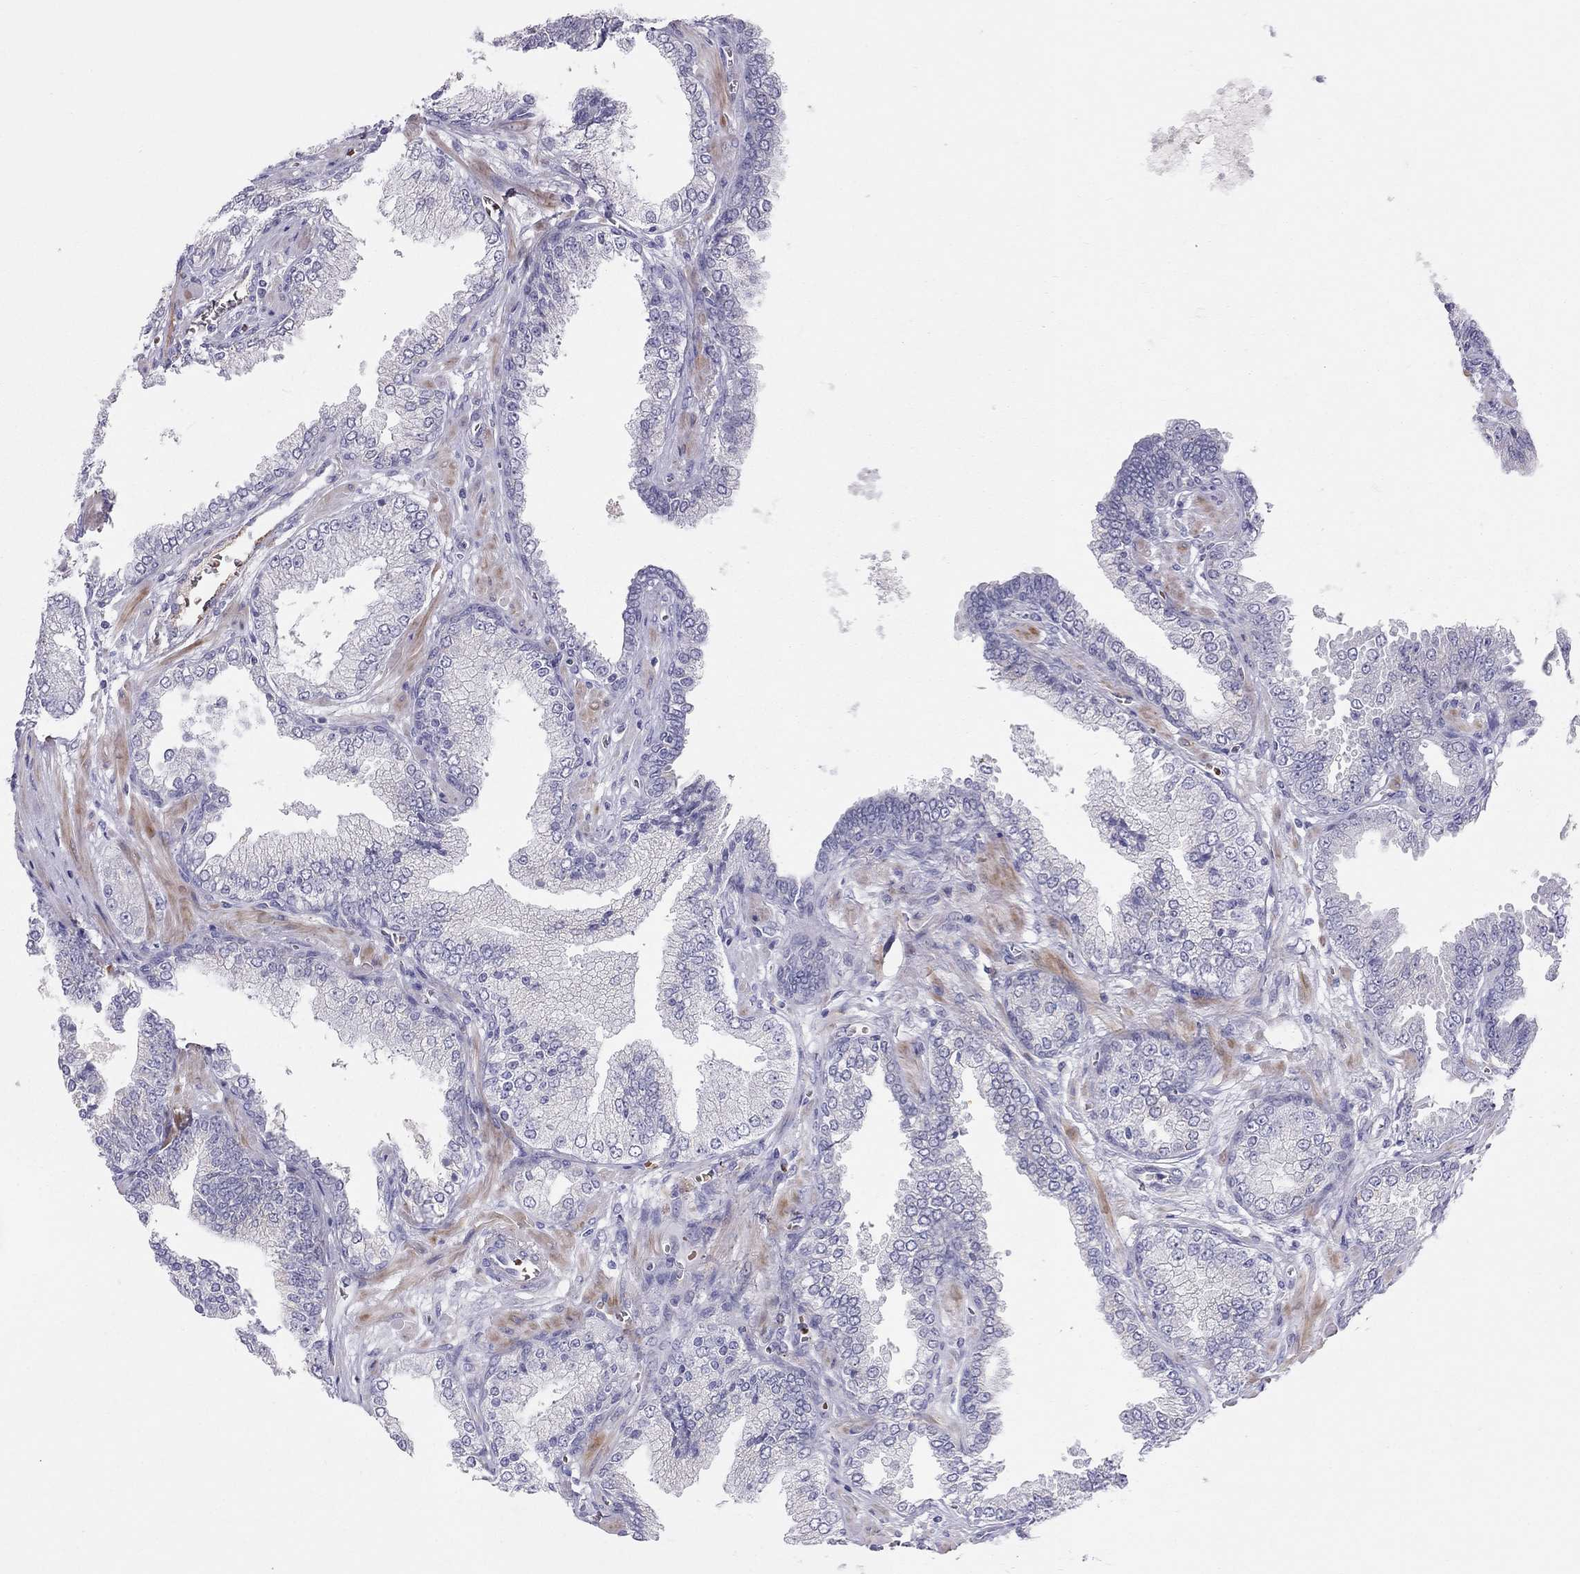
{"staining": {"intensity": "negative", "quantity": "none", "location": "none"}, "tissue": "prostate cancer", "cell_type": "Tumor cells", "image_type": "cancer", "snomed": [{"axis": "morphology", "description": "Adenocarcinoma, NOS"}, {"axis": "topography", "description": "Prostate"}], "caption": "Immunohistochemistry histopathology image of neoplastic tissue: adenocarcinoma (prostate) stained with DAB demonstrates no significant protein staining in tumor cells.", "gene": "FRMD1", "patient": {"sex": "male", "age": 64}}